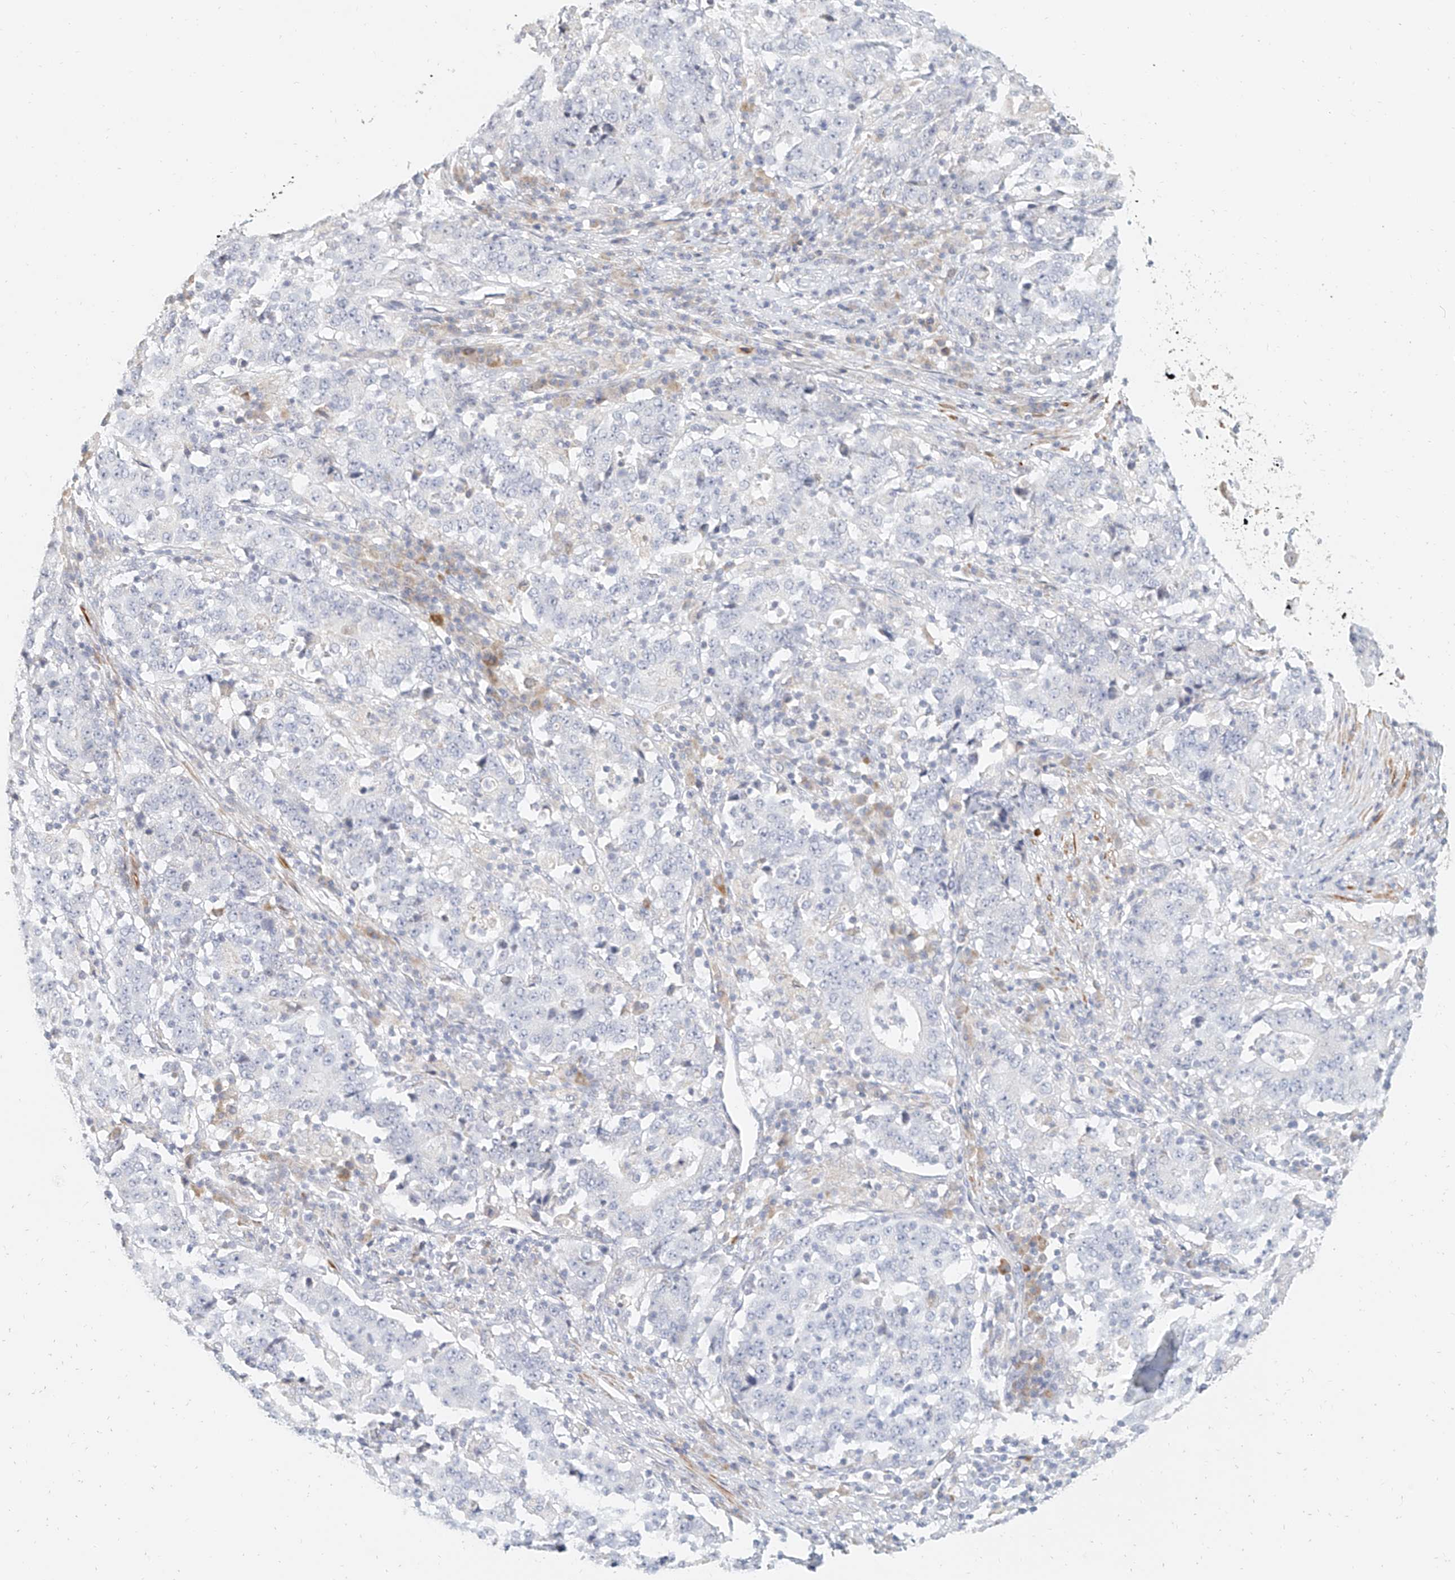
{"staining": {"intensity": "negative", "quantity": "none", "location": "none"}, "tissue": "stomach cancer", "cell_type": "Tumor cells", "image_type": "cancer", "snomed": [{"axis": "morphology", "description": "Adenocarcinoma, NOS"}, {"axis": "topography", "description": "Stomach"}], "caption": "IHC image of adenocarcinoma (stomach) stained for a protein (brown), which displays no staining in tumor cells. (DAB (3,3'-diaminobenzidine) IHC, high magnification).", "gene": "CXorf58", "patient": {"sex": "male", "age": 59}}